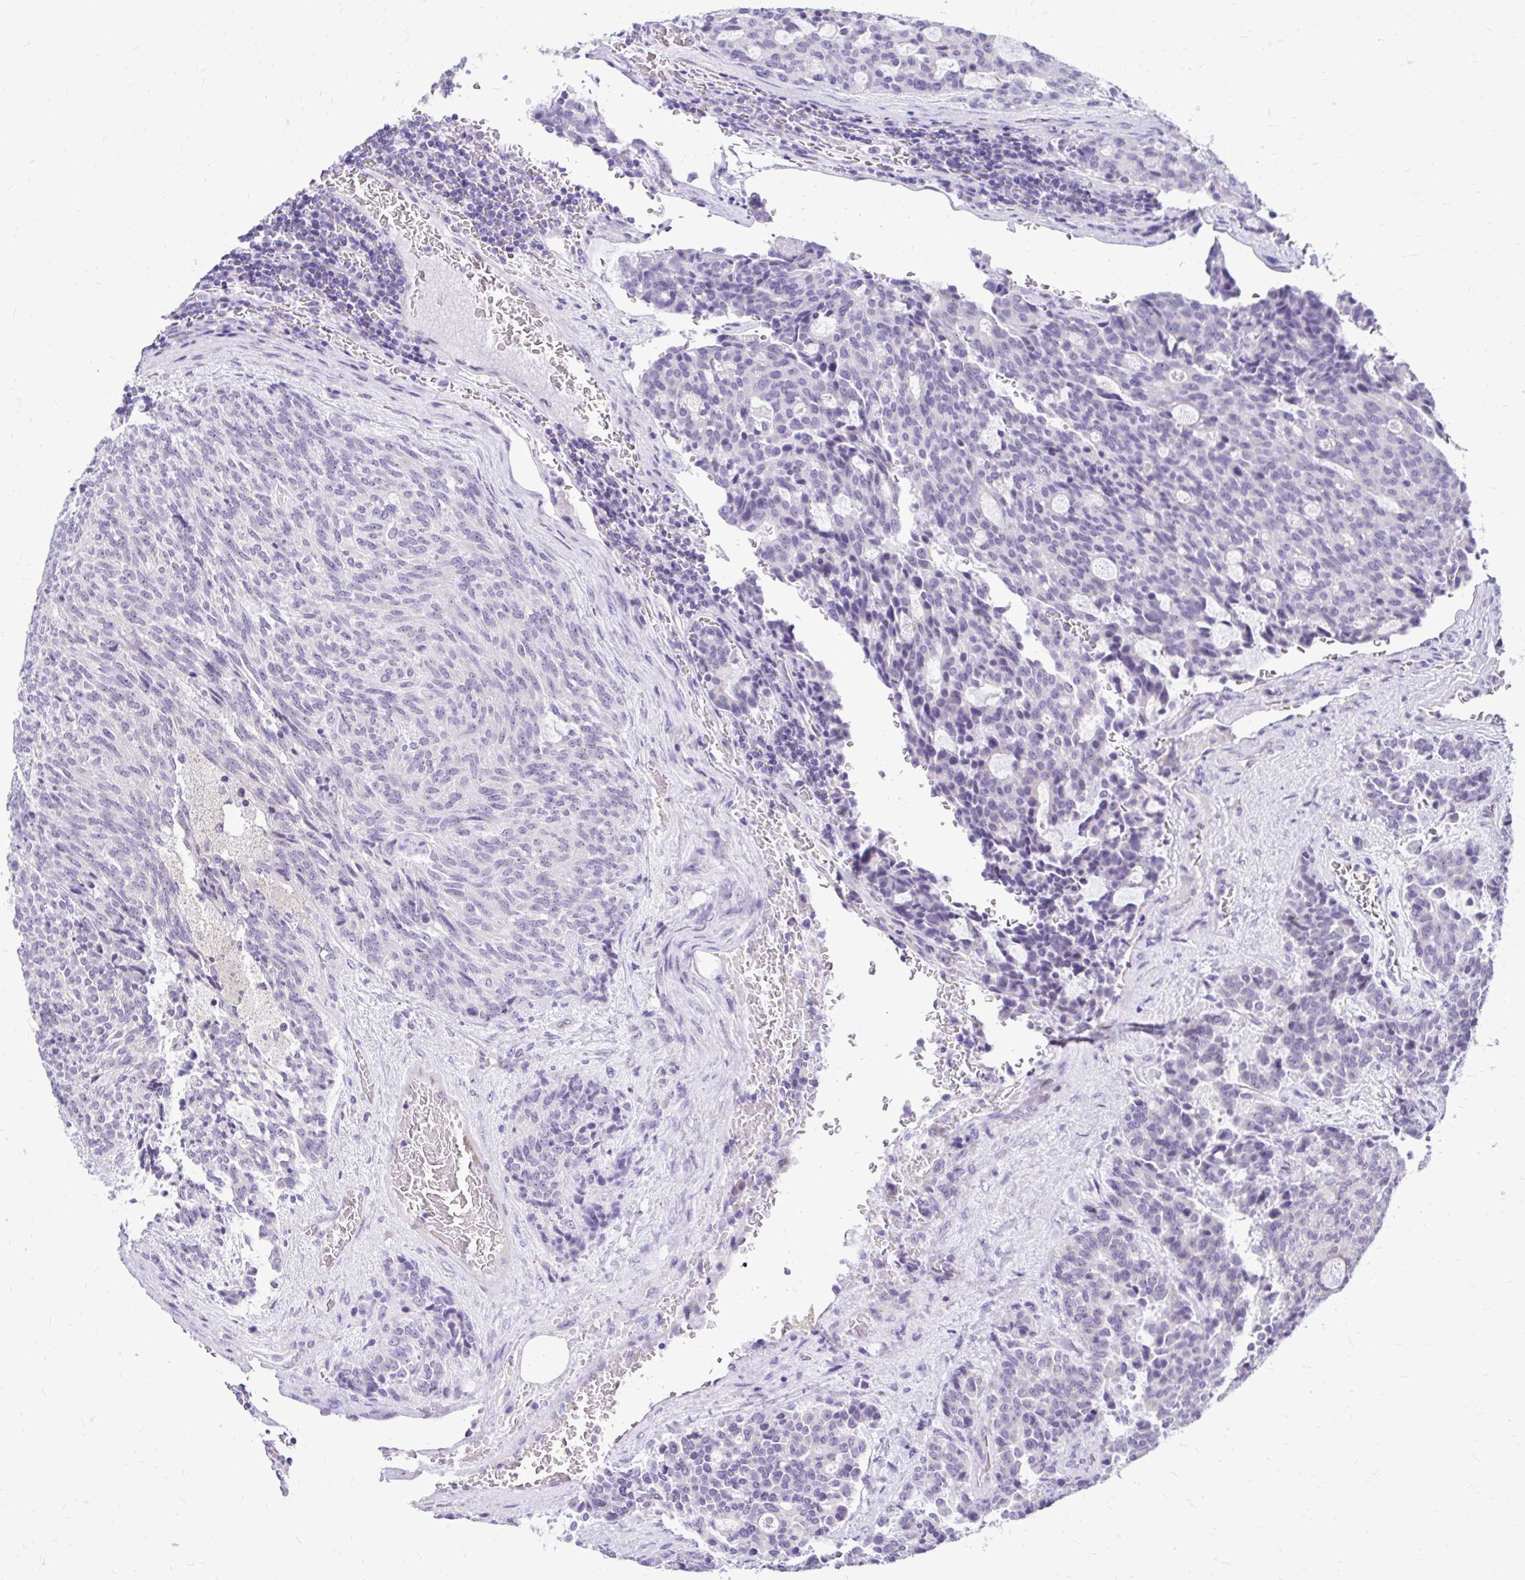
{"staining": {"intensity": "negative", "quantity": "none", "location": "none"}, "tissue": "carcinoid", "cell_type": "Tumor cells", "image_type": "cancer", "snomed": [{"axis": "morphology", "description": "Carcinoid, malignant, NOS"}, {"axis": "topography", "description": "Pancreas"}], "caption": "A histopathology image of carcinoid (malignant) stained for a protein demonstrates no brown staining in tumor cells. (DAB (3,3'-diaminobenzidine) IHC, high magnification).", "gene": "NIFK", "patient": {"sex": "female", "age": 54}}